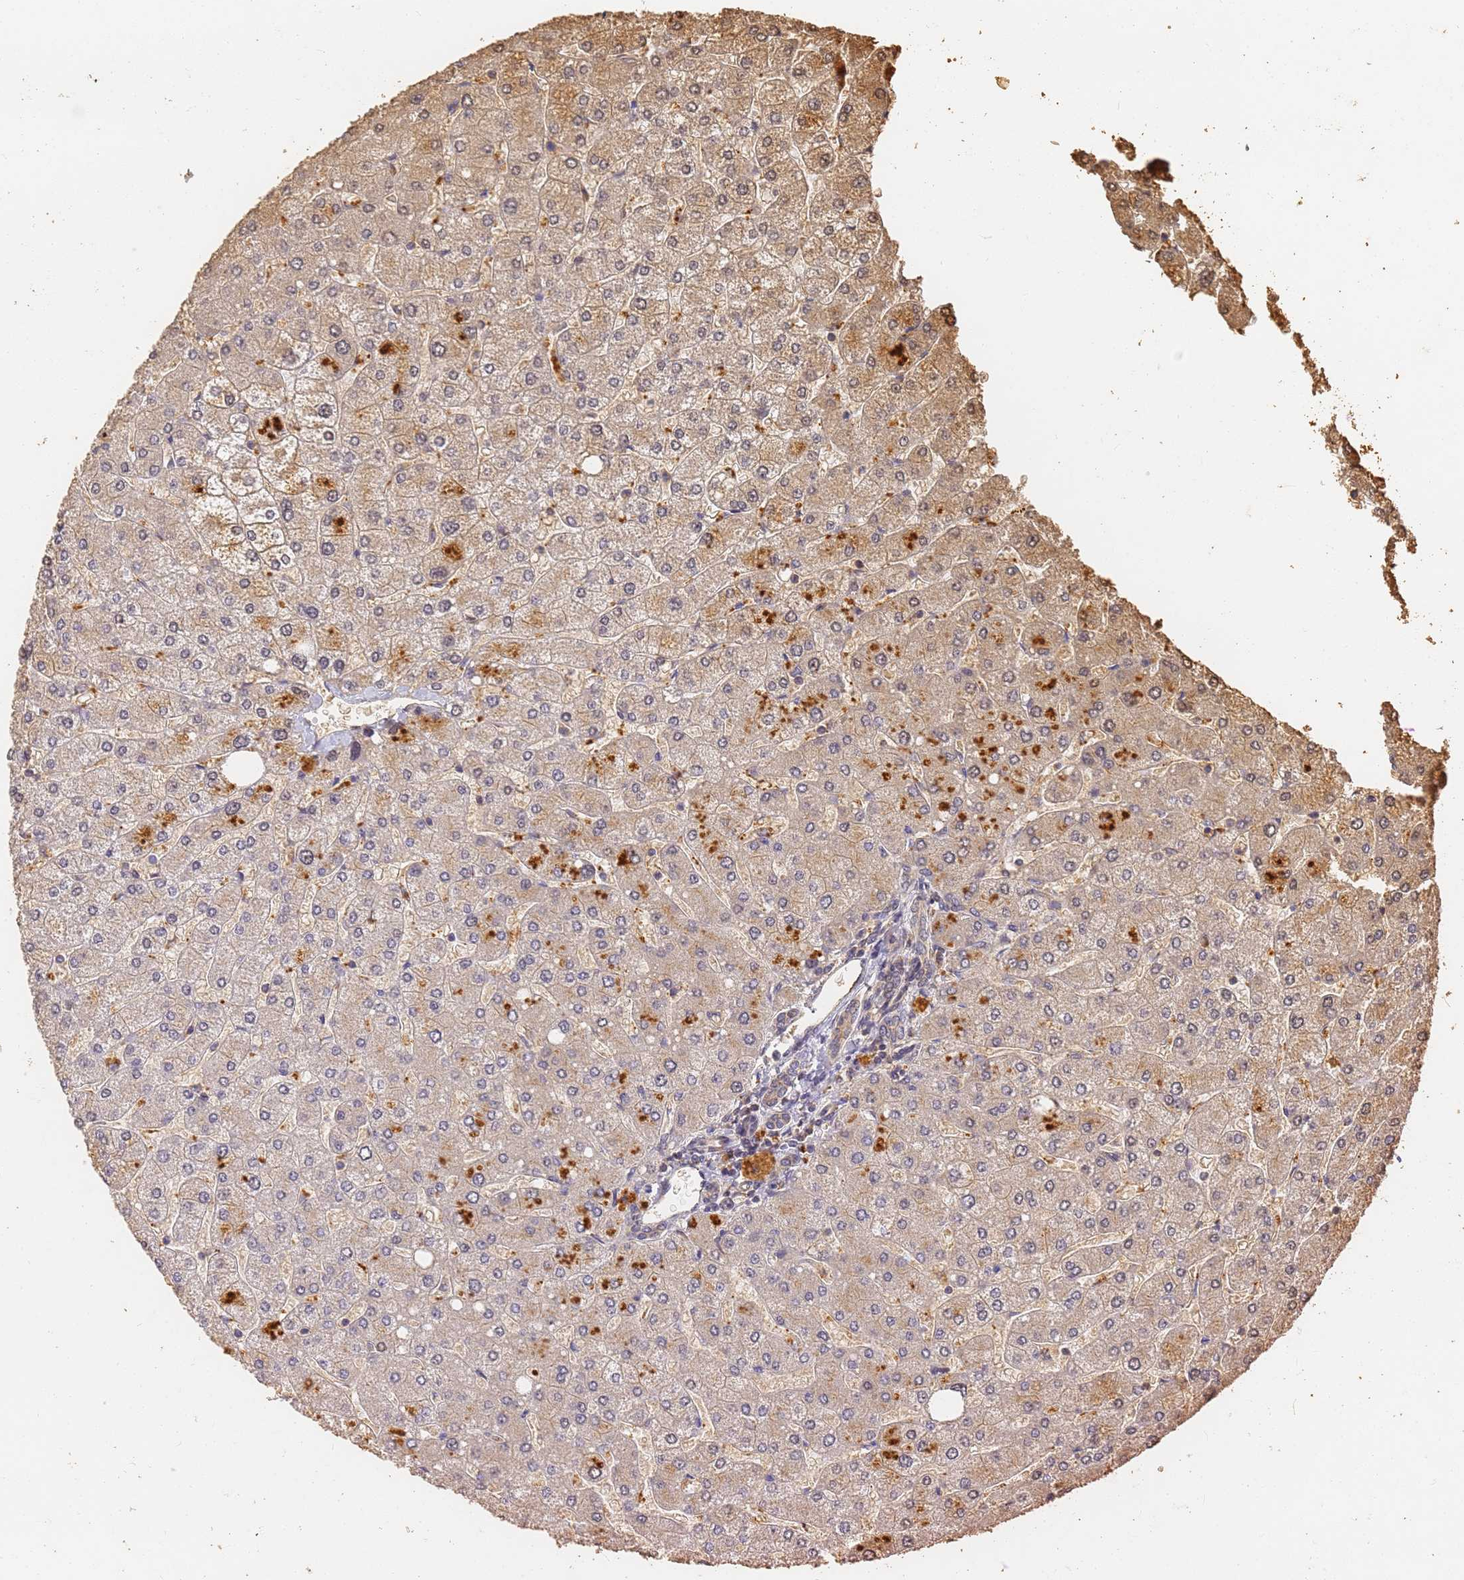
{"staining": {"intensity": "weak", "quantity": "<25%", "location": "cytoplasmic/membranous"}, "tissue": "liver", "cell_type": "Cholangiocytes", "image_type": "normal", "snomed": [{"axis": "morphology", "description": "Normal tissue, NOS"}, {"axis": "topography", "description": "Liver"}], "caption": "Benign liver was stained to show a protein in brown. There is no significant expression in cholangiocytes. (Stains: DAB IHC with hematoxylin counter stain, Microscopy: brightfield microscopy at high magnification).", "gene": "JAK2", "patient": {"sex": "male", "age": 55}}